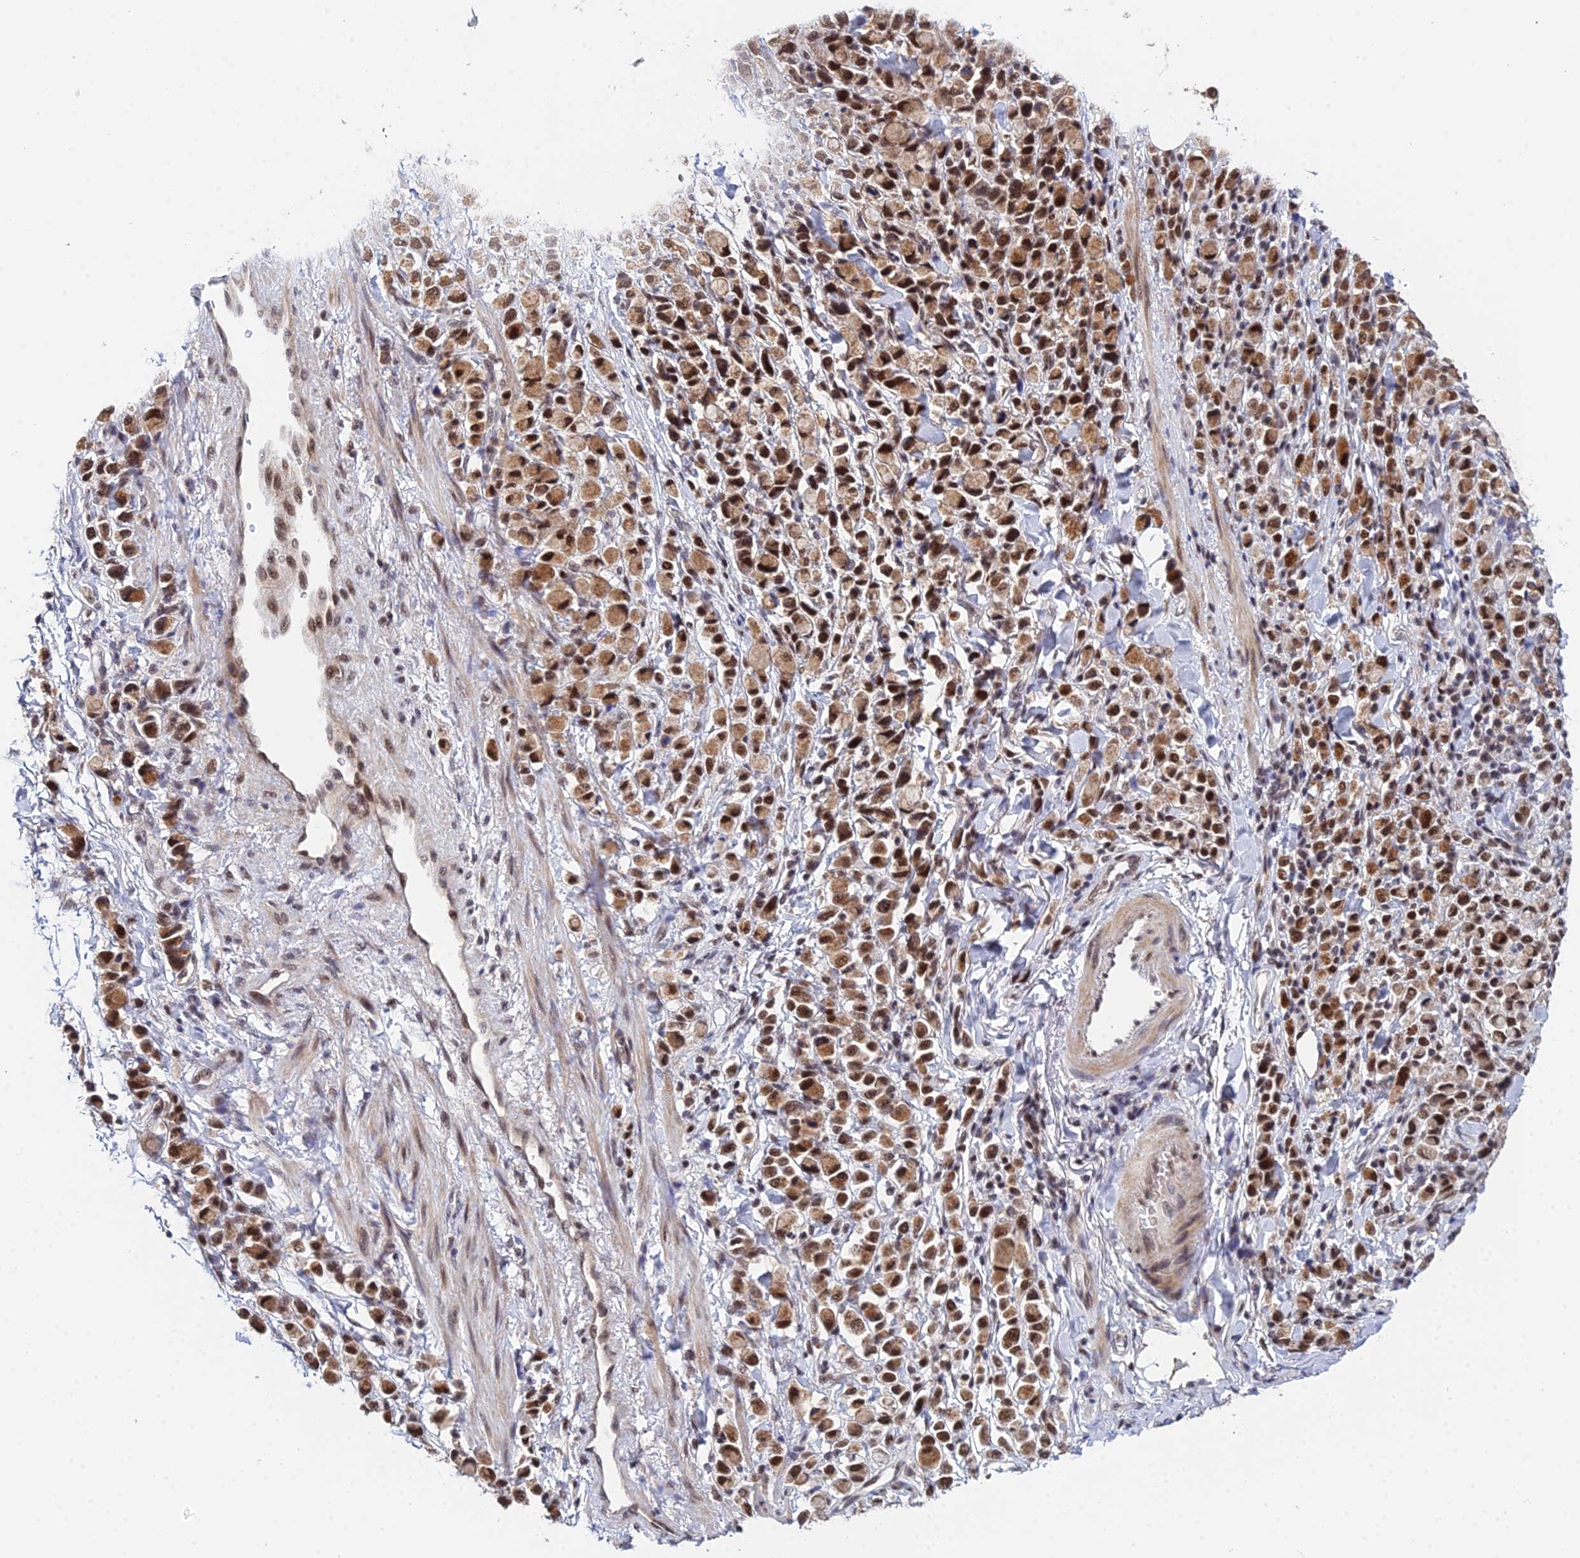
{"staining": {"intensity": "moderate", "quantity": ">75%", "location": "cytoplasmic/membranous,nuclear"}, "tissue": "stomach cancer", "cell_type": "Tumor cells", "image_type": "cancer", "snomed": [{"axis": "morphology", "description": "Adenocarcinoma, NOS"}, {"axis": "topography", "description": "Stomach"}], "caption": "A micrograph of stomach cancer (adenocarcinoma) stained for a protein demonstrates moderate cytoplasmic/membranous and nuclear brown staining in tumor cells. Immunohistochemistry (ihc) stains the protein of interest in brown and the nuclei are stained blue.", "gene": "ERCC5", "patient": {"sex": "female", "age": 81}}